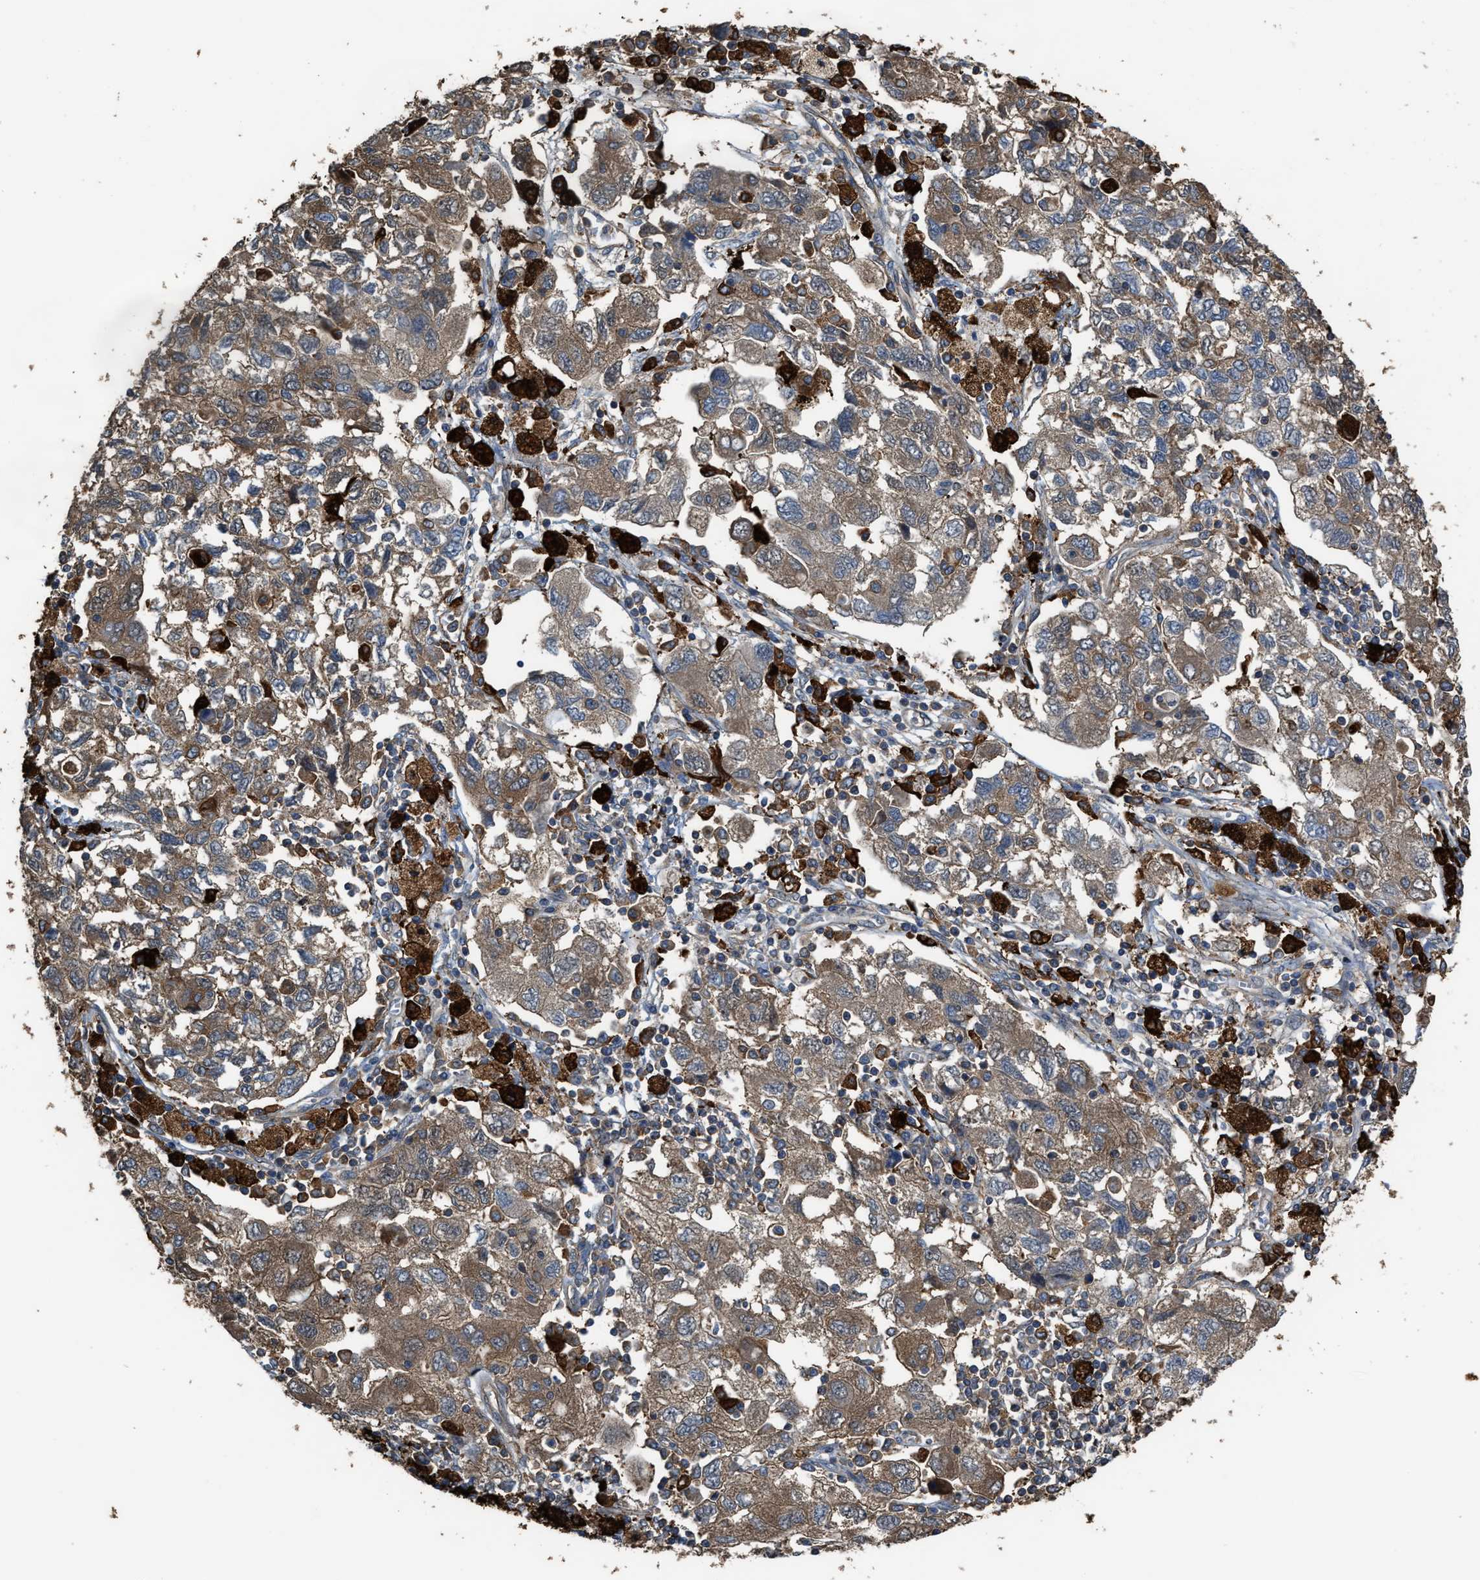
{"staining": {"intensity": "moderate", "quantity": ">75%", "location": "cytoplasmic/membranous"}, "tissue": "ovarian cancer", "cell_type": "Tumor cells", "image_type": "cancer", "snomed": [{"axis": "morphology", "description": "Carcinoma, NOS"}, {"axis": "morphology", "description": "Cystadenocarcinoma, serous, NOS"}, {"axis": "topography", "description": "Ovary"}], "caption": "Immunohistochemical staining of ovarian cancer (carcinoma) exhibits moderate cytoplasmic/membranous protein positivity in approximately >75% of tumor cells. The staining was performed using DAB (3,3'-diaminobenzidine) to visualize the protein expression in brown, while the nuclei were stained in blue with hematoxylin (Magnification: 20x).", "gene": "ATIC", "patient": {"sex": "female", "age": 69}}